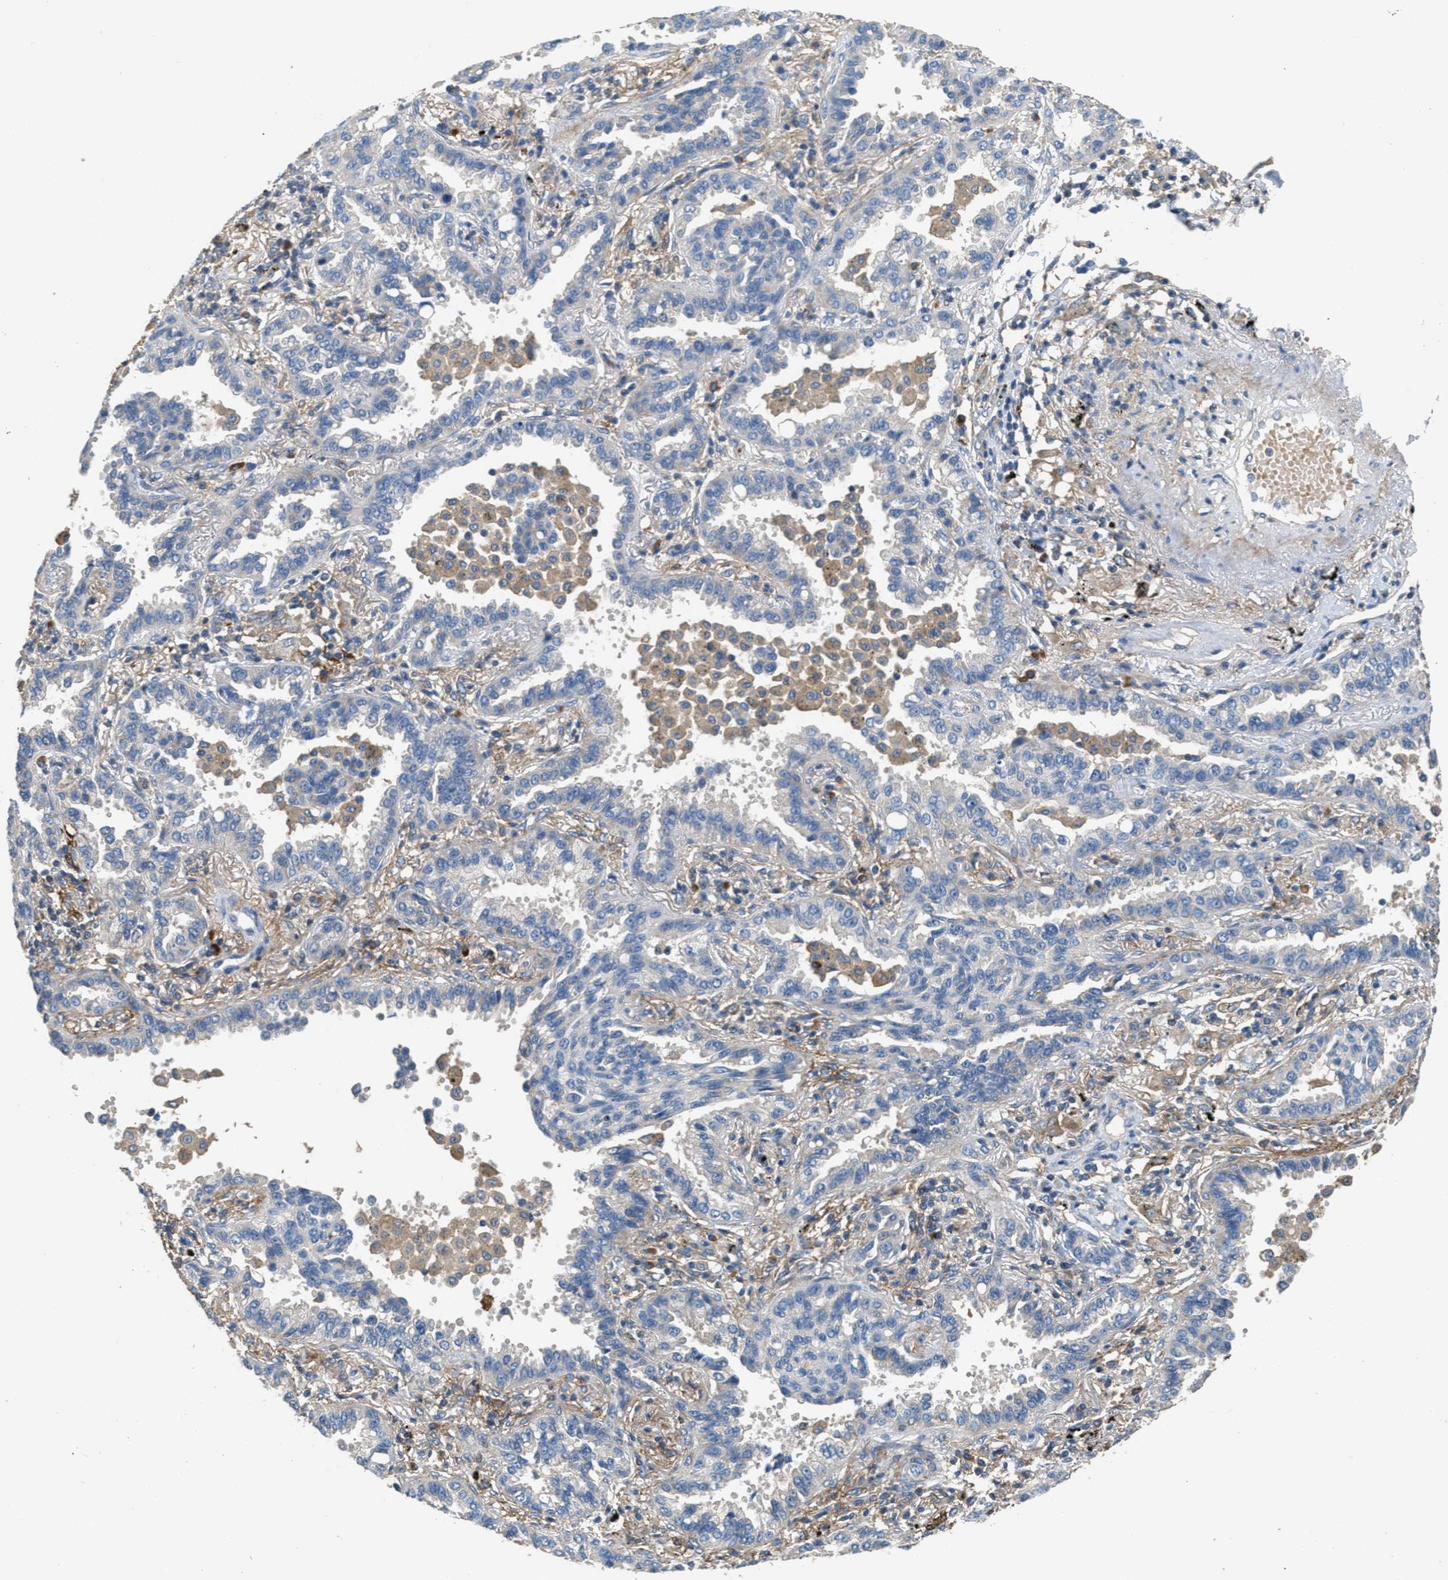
{"staining": {"intensity": "negative", "quantity": "none", "location": "none"}, "tissue": "lung cancer", "cell_type": "Tumor cells", "image_type": "cancer", "snomed": [{"axis": "morphology", "description": "Normal tissue, NOS"}, {"axis": "morphology", "description": "Adenocarcinoma, NOS"}, {"axis": "topography", "description": "Lung"}], "caption": "Immunohistochemistry (IHC) photomicrograph of neoplastic tissue: lung cancer stained with DAB (3,3'-diaminobenzidine) demonstrates no significant protein expression in tumor cells. The staining is performed using DAB brown chromogen with nuclei counter-stained in using hematoxylin.", "gene": "DGKE", "patient": {"sex": "male", "age": 59}}